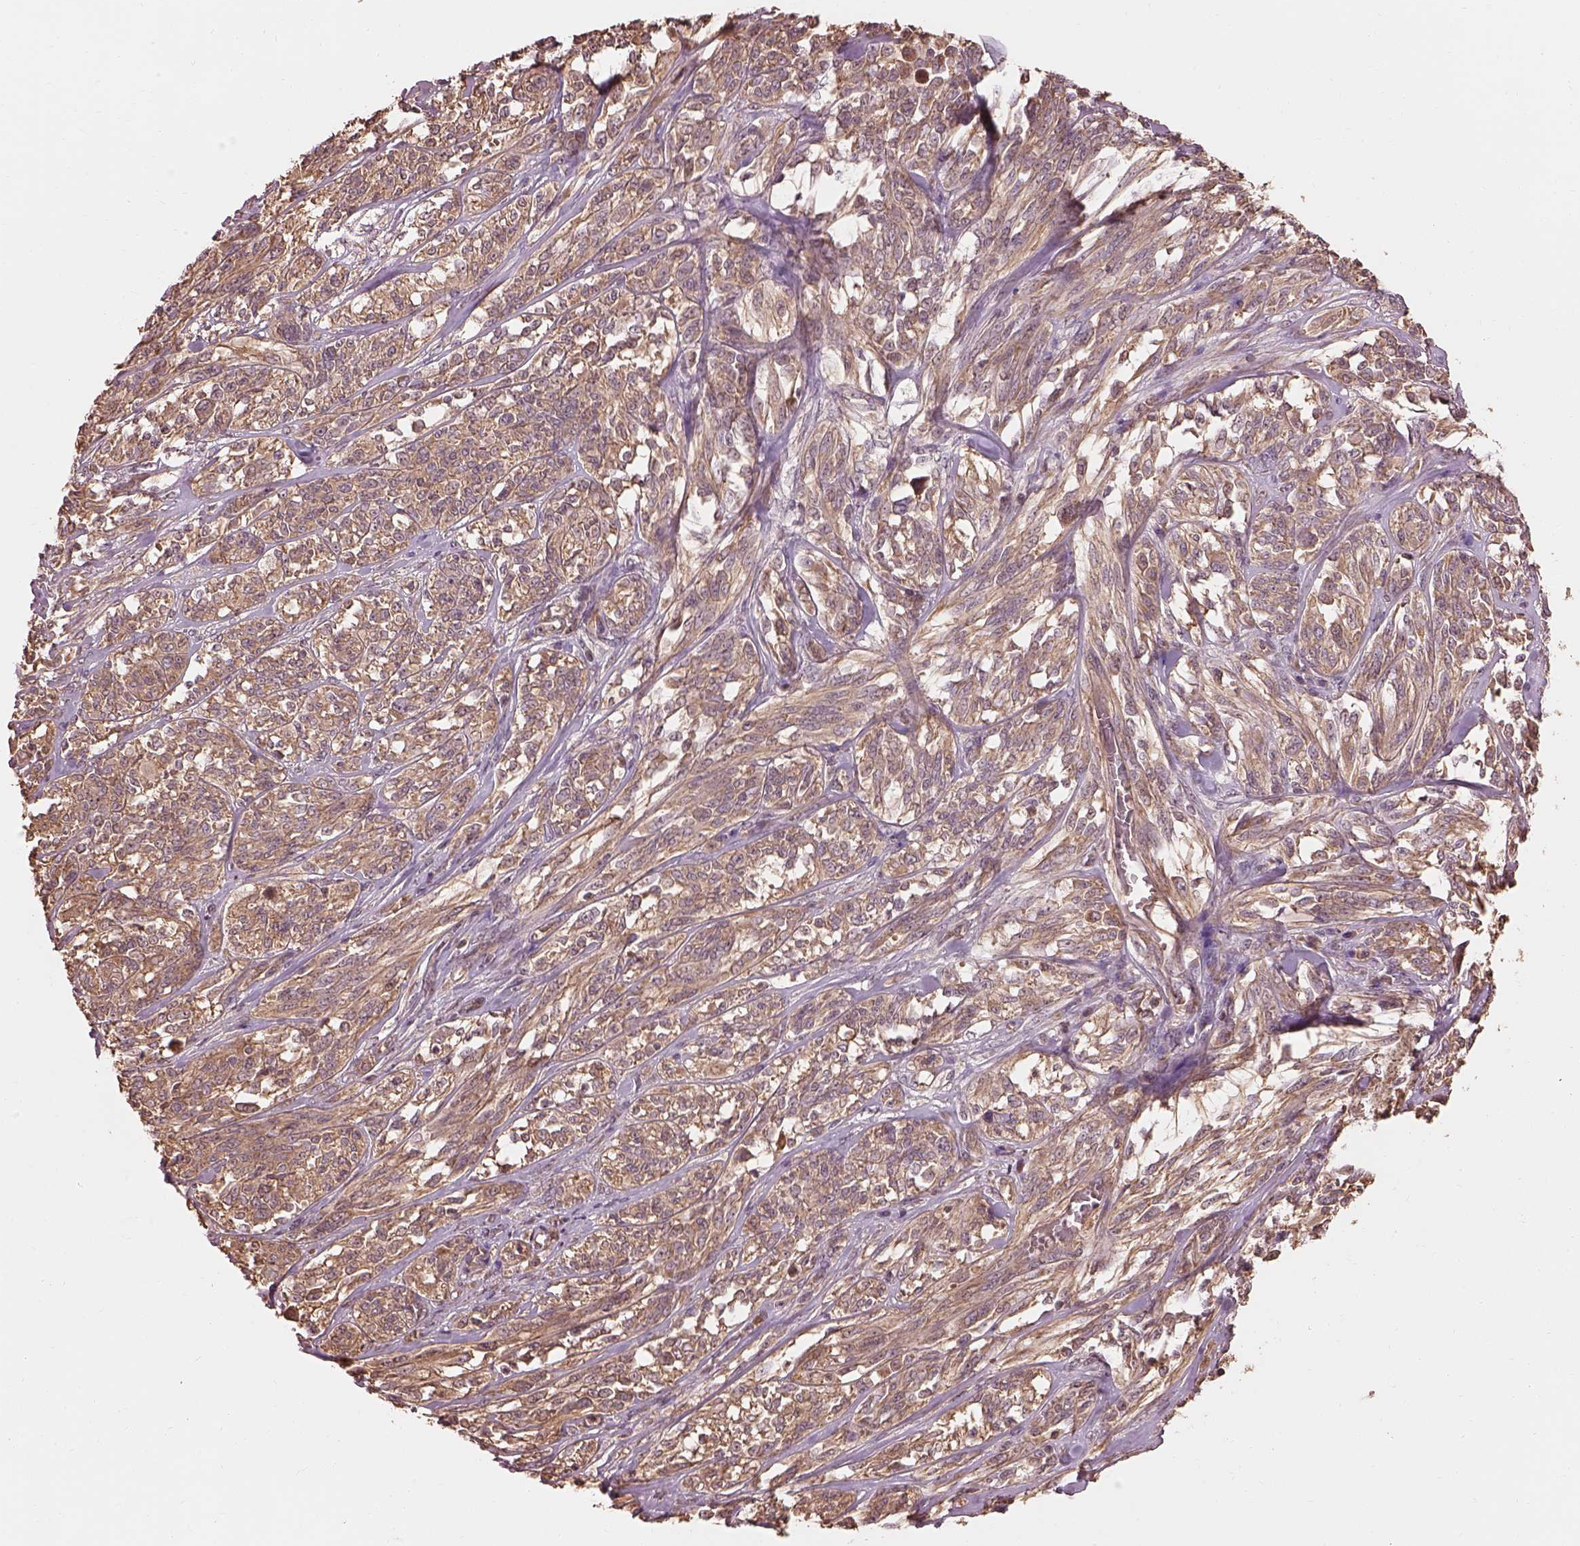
{"staining": {"intensity": "moderate", "quantity": ">75%", "location": "cytoplasmic/membranous"}, "tissue": "melanoma", "cell_type": "Tumor cells", "image_type": "cancer", "snomed": [{"axis": "morphology", "description": "Malignant melanoma, NOS"}, {"axis": "topography", "description": "Skin"}], "caption": "Human malignant melanoma stained with a brown dye demonstrates moderate cytoplasmic/membranous positive positivity in approximately >75% of tumor cells.", "gene": "METTL4", "patient": {"sex": "female", "age": 91}}